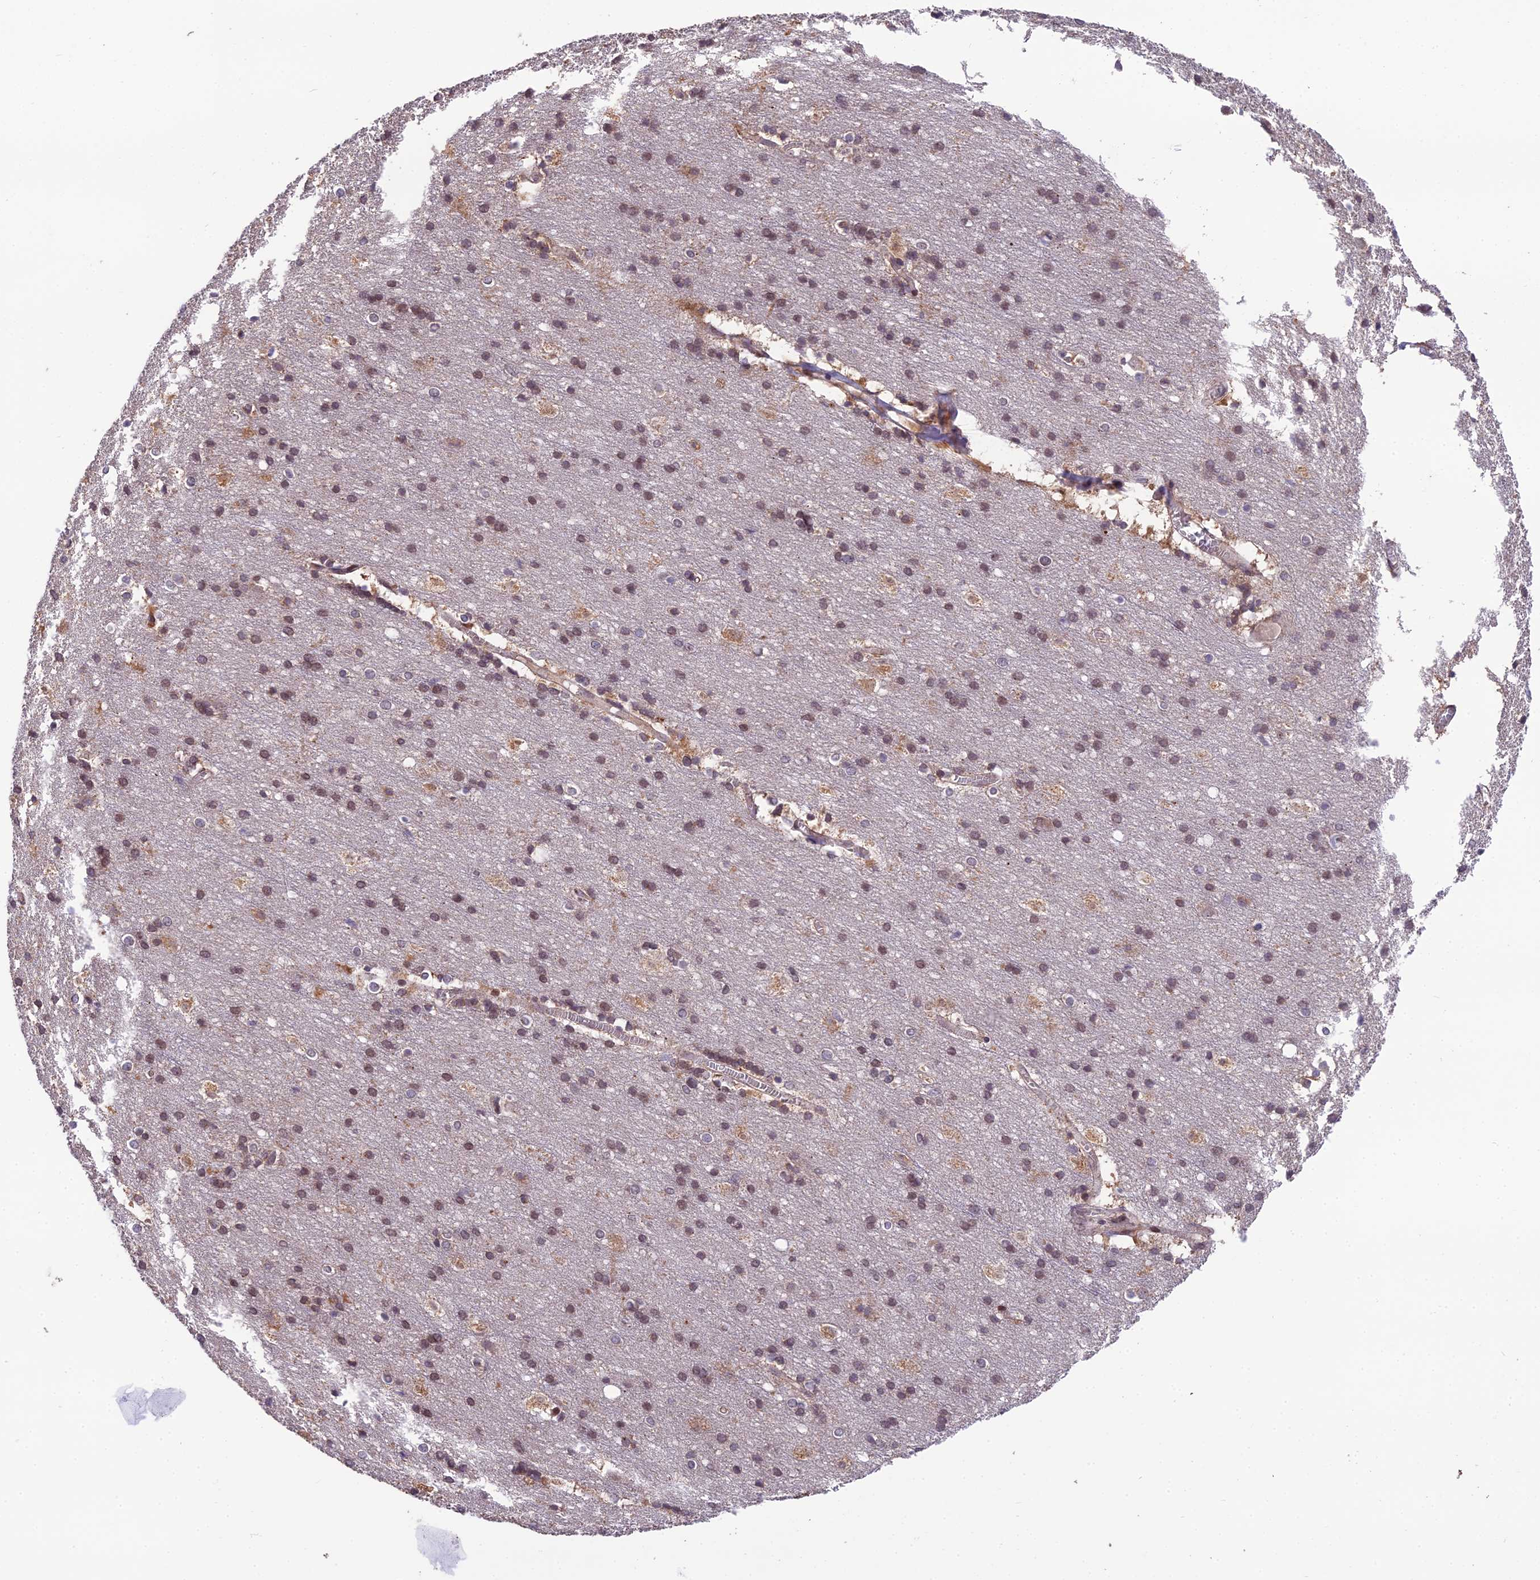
{"staining": {"intensity": "moderate", "quantity": "25%-75%", "location": "cytoplasmic/membranous"}, "tissue": "cerebral cortex", "cell_type": "Endothelial cells", "image_type": "normal", "snomed": [{"axis": "morphology", "description": "Normal tissue, NOS"}, {"axis": "topography", "description": "Cerebral cortex"}], "caption": "The micrograph shows staining of unremarkable cerebral cortex, revealing moderate cytoplasmic/membranous protein expression (brown color) within endothelial cells.", "gene": "CYP2R1", "patient": {"sex": "male", "age": 54}}